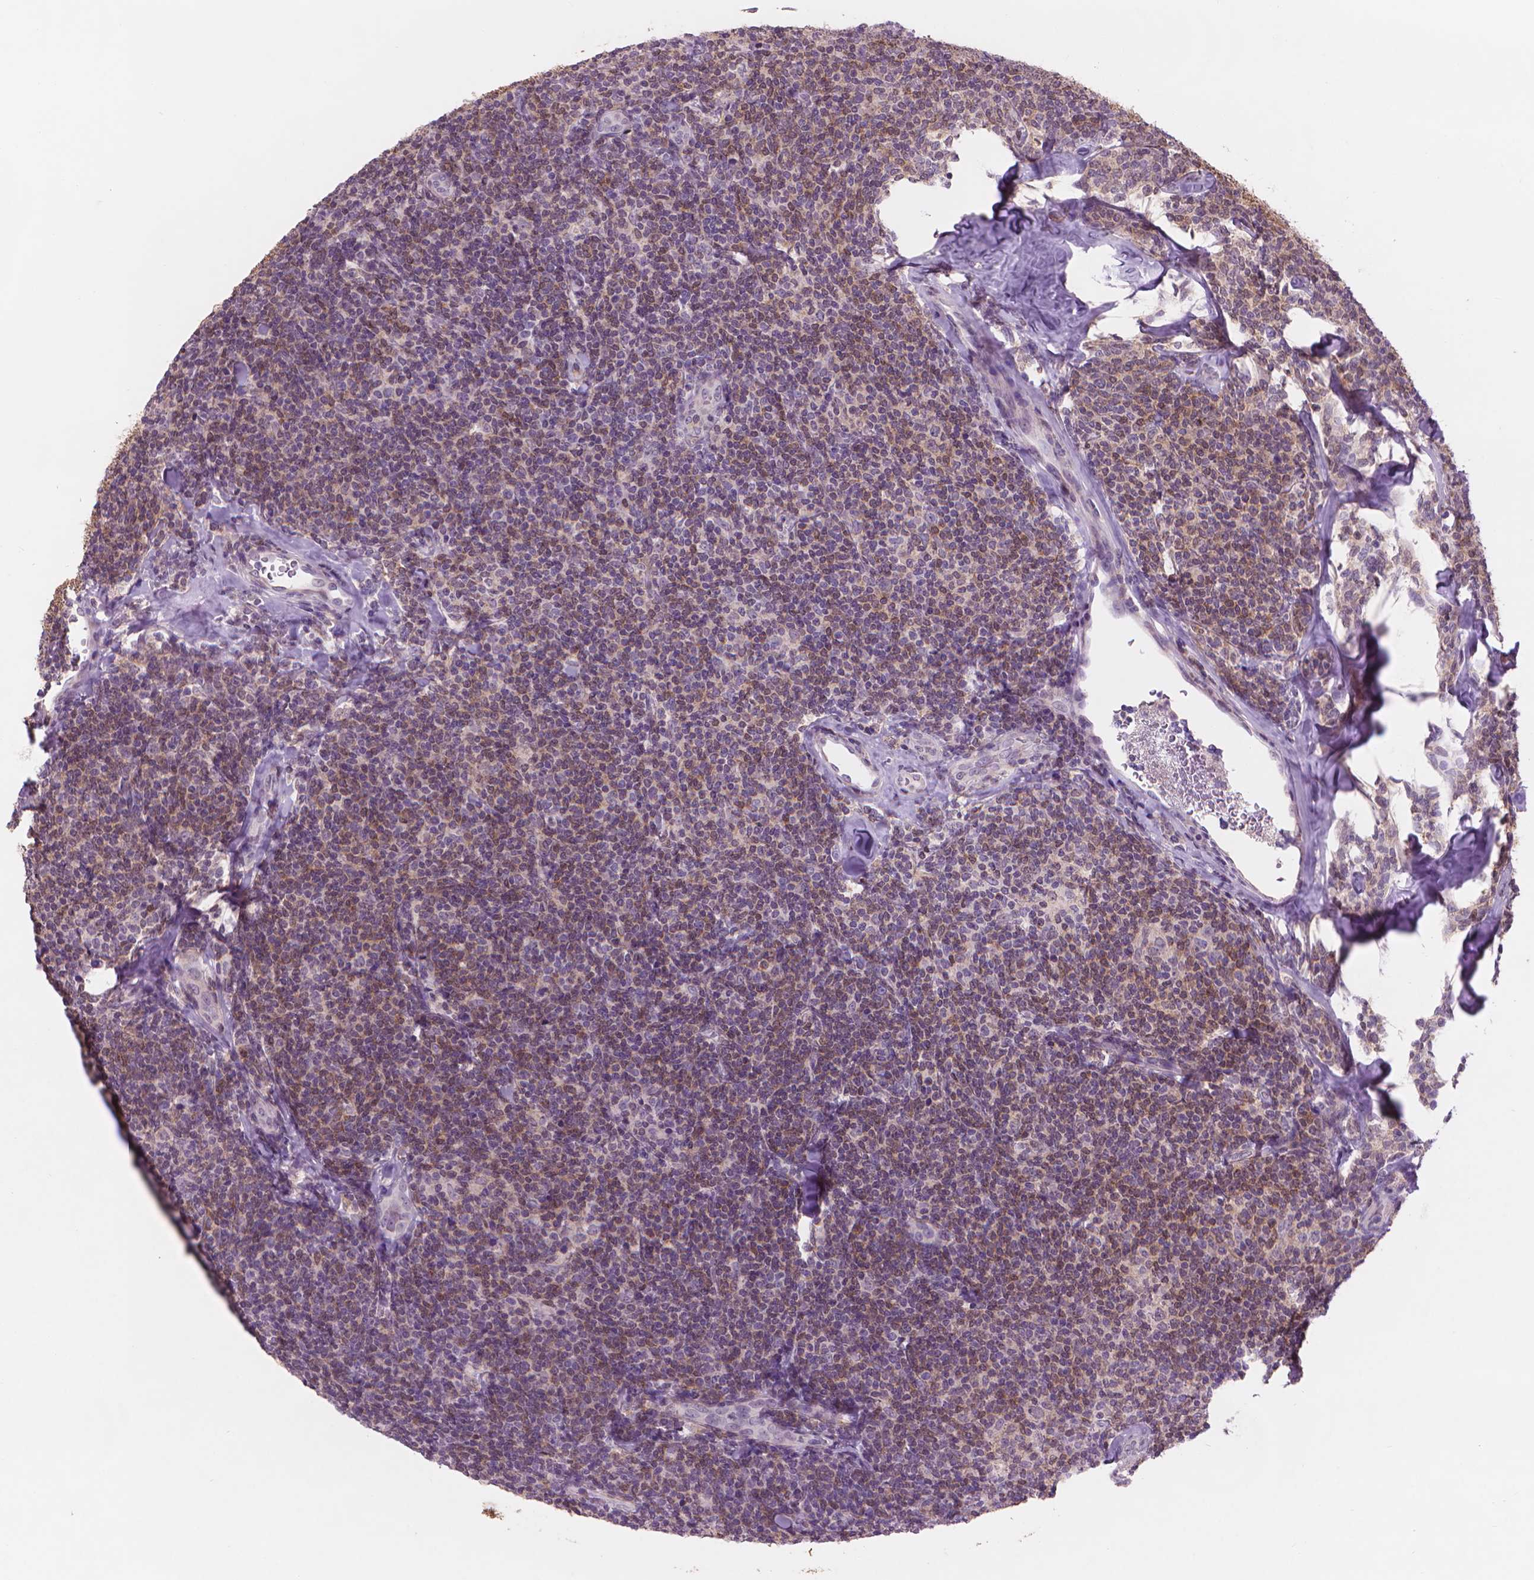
{"staining": {"intensity": "moderate", "quantity": "25%-75%", "location": "cytoplasmic/membranous"}, "tissue": "lymphoma", "cell_type": "Tumor cells", "image_type": "cancer", "snomed": [{"axis": "morphology", "description": "Malignant lymphoma, non-Hodgkin's type, Low grade"}, {"axis": "topography", "description": "Lymph node"}], "caption": "Protein expression analysis of low-grade malignant lymphoma, non-Hodgkin's type shows moderate cytoplasmic/membranous positivity in about 25%-75% of tumor cells.", "gene": "ENO2", "patient": {"sex": "female", "age": 56}}